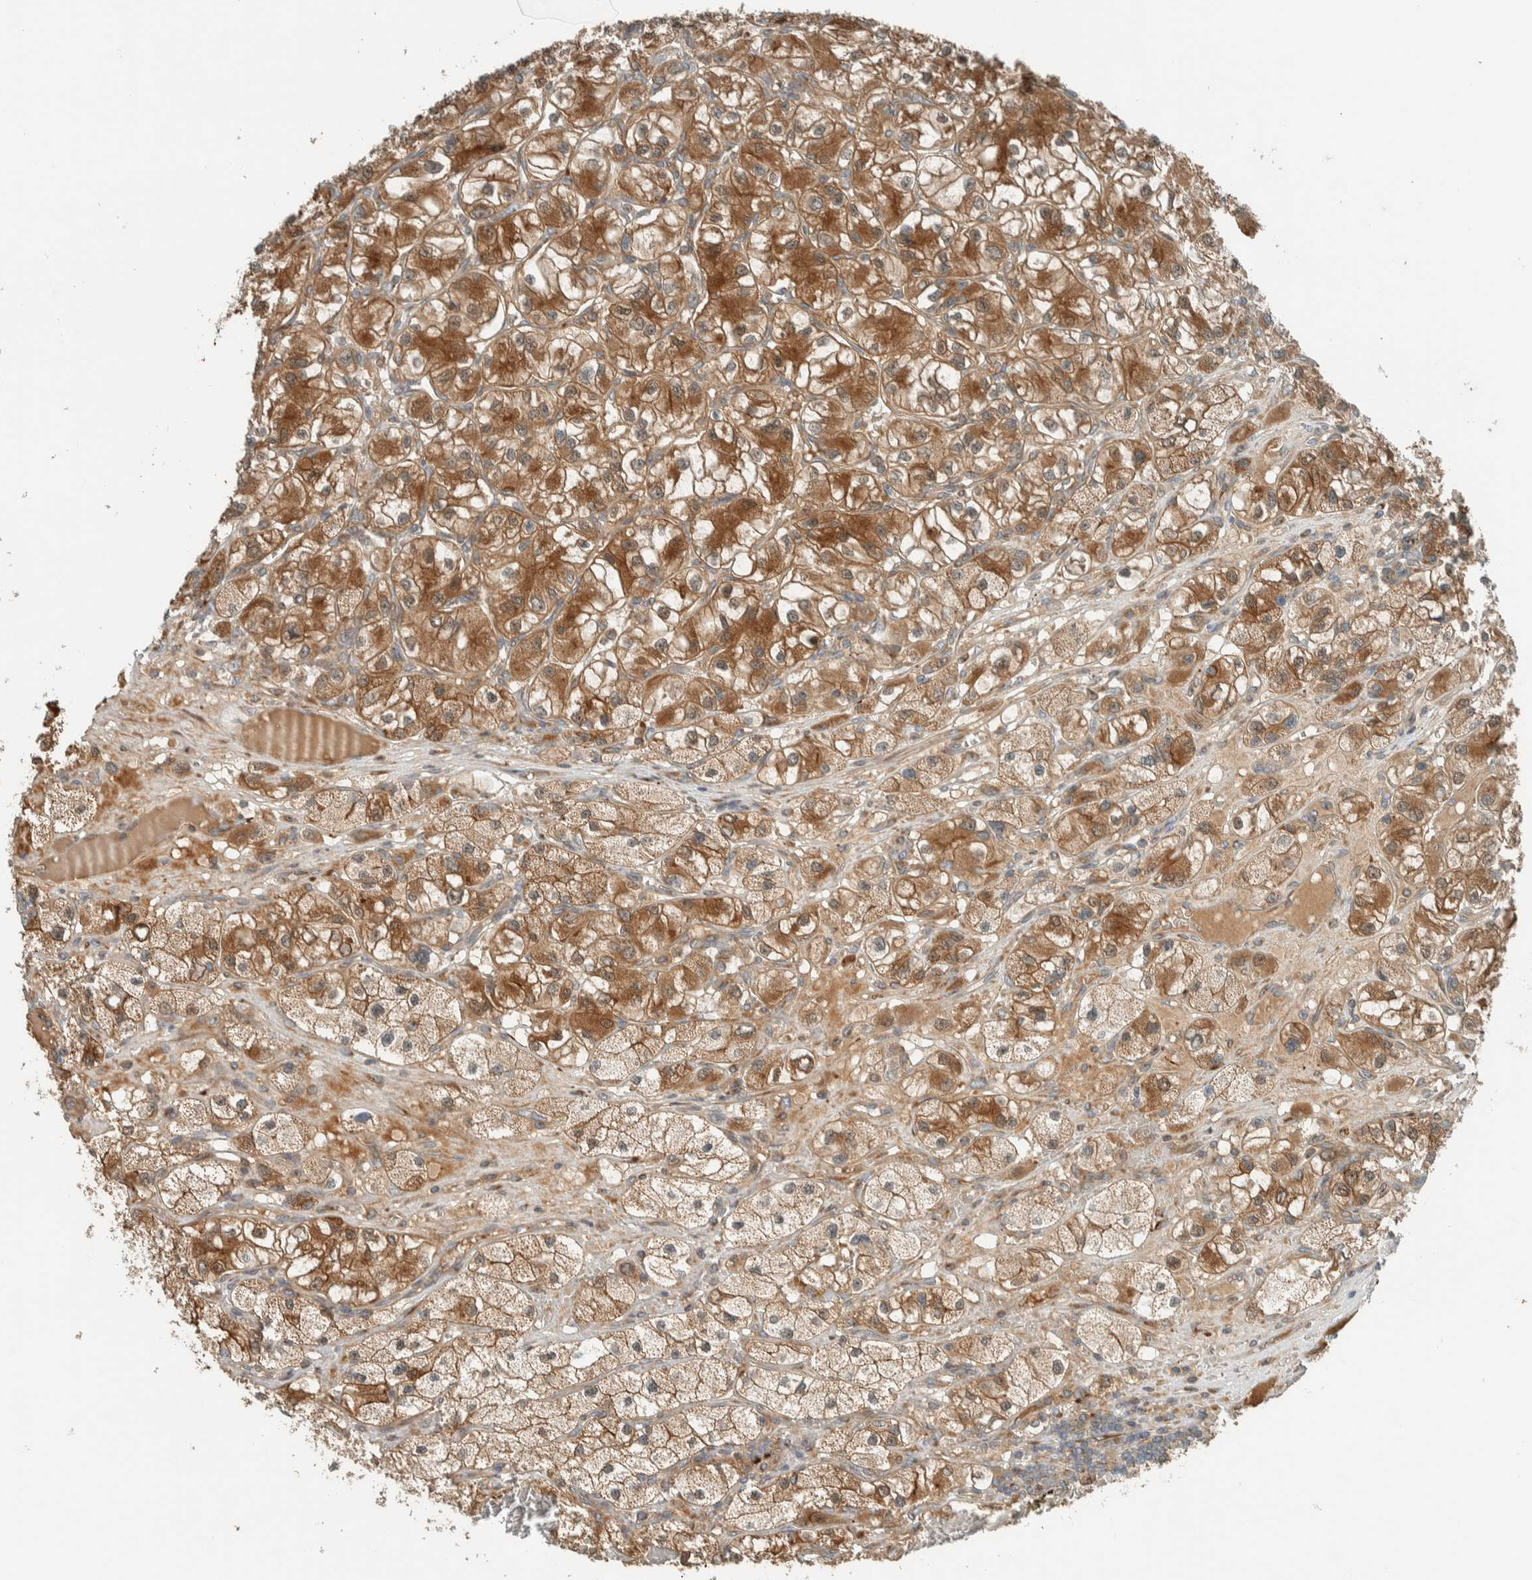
{"staining": {"intensity": "moderate", "quantity": ">75%", "location": "cytoplasmic/membranous"}, "tissue": "renal cancer", "cell_type": "Tumor cells", "image_type": "cancer", "snomed": [{"axis": "morphology", "description": "Adenocarcinoma, NOS"}, {"axis": "topography", "description": "Kidney"}], "caption": "Moderate cytoplasmic/membranous protein expression is identified in about >75% of tumor cells in renal adenocarcinoma.", "gene": "EXOC7", "patient": {"sex": "female", "age": 57}}